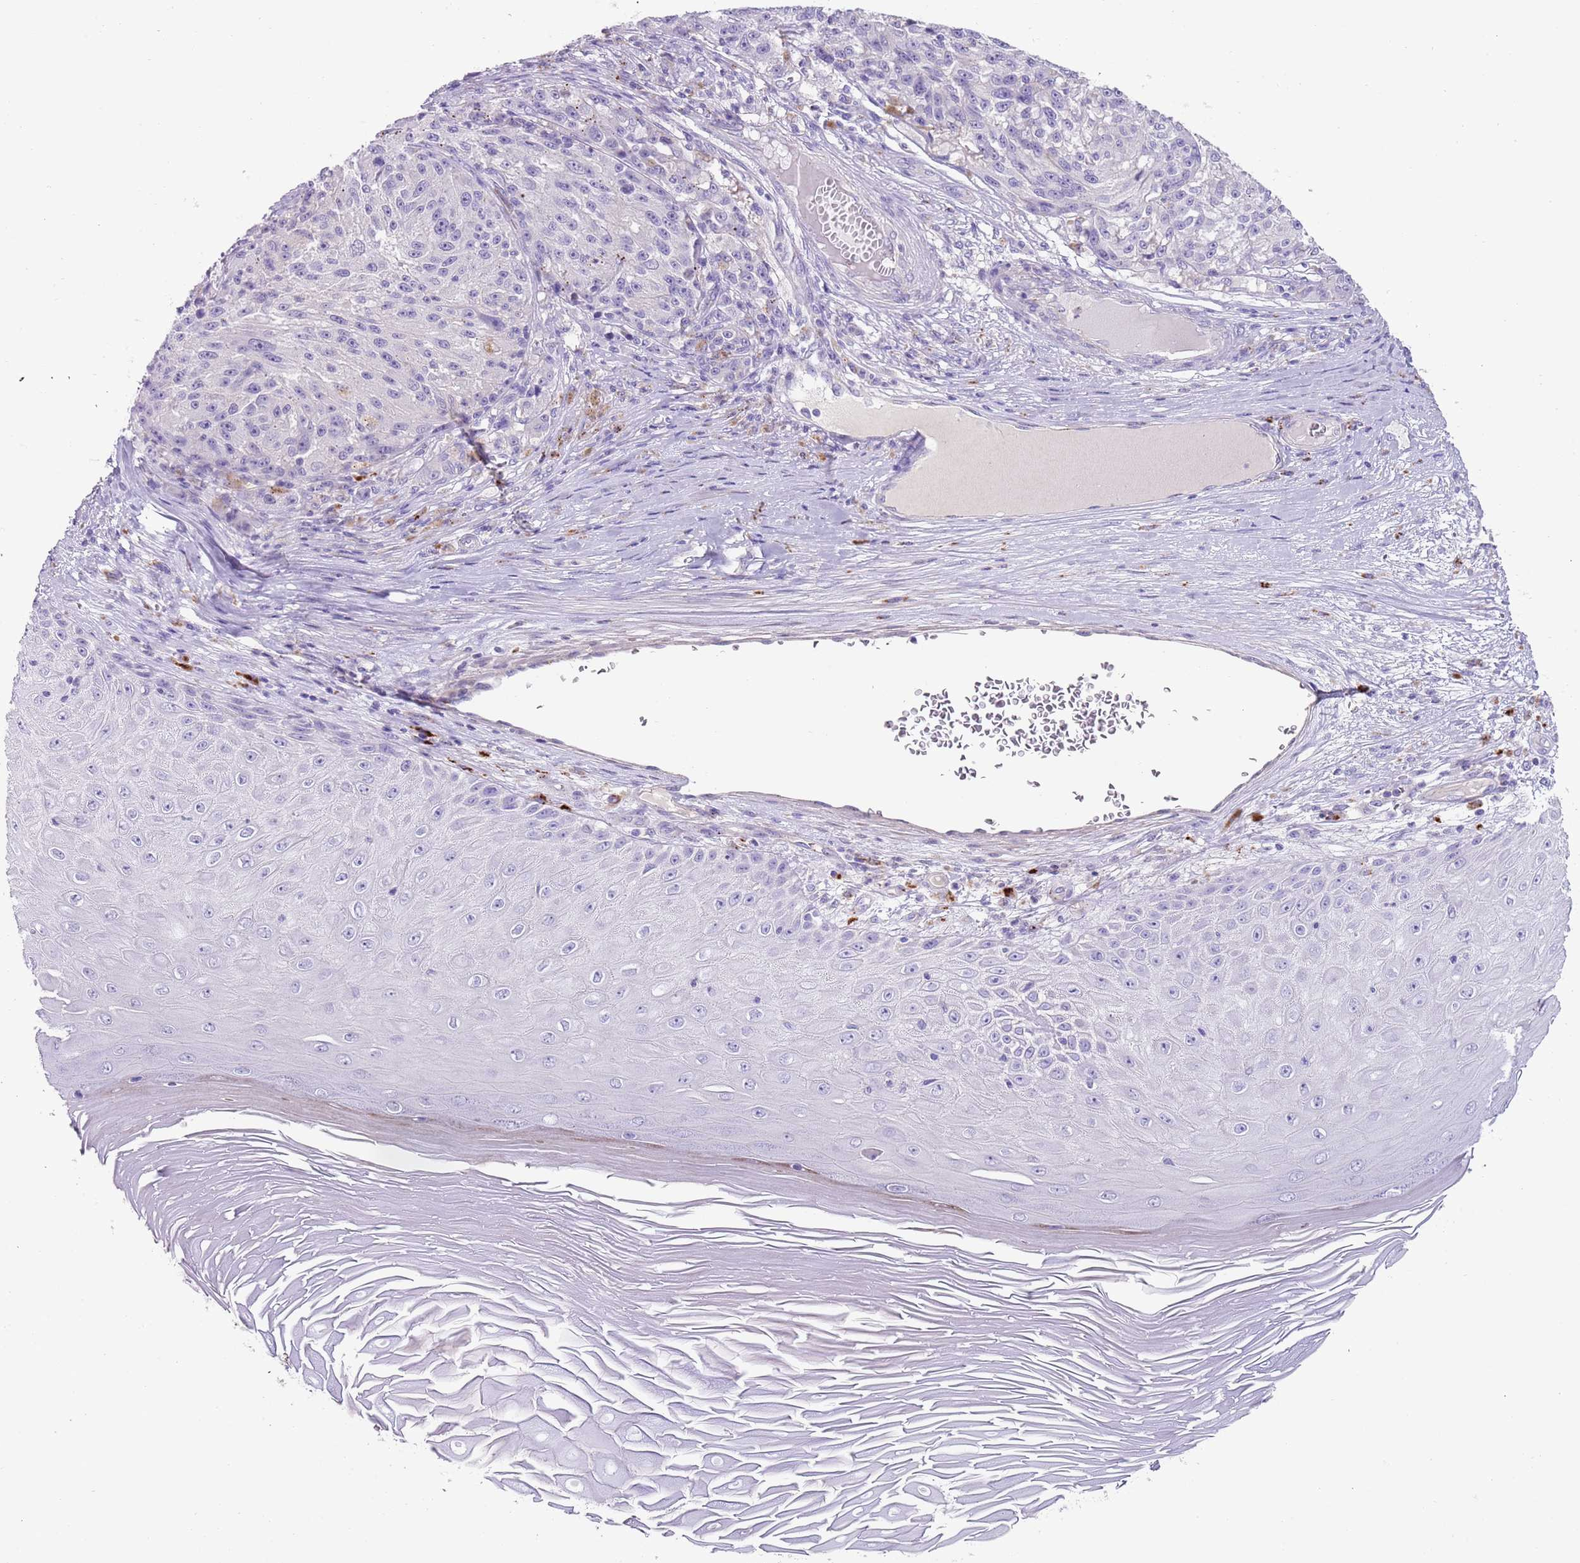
{"staining": {"intensity": "negative", "quantity": "none", "location": "none"}, "tissue": "melanoma", "cell_type": "Tumor cells", "image_type": "cancer", "snomed": [{"axis": "morphology", "description": "Malignant melanoma, NOS"}, {"axis": "topography", "description": "Skin"}], "caption": "Immunohistochemistry of human malignant melanoma reveals no positivity in tumor cells.", "gene": "LRRN3", "patient": {"sex": "male", "age": 53}}